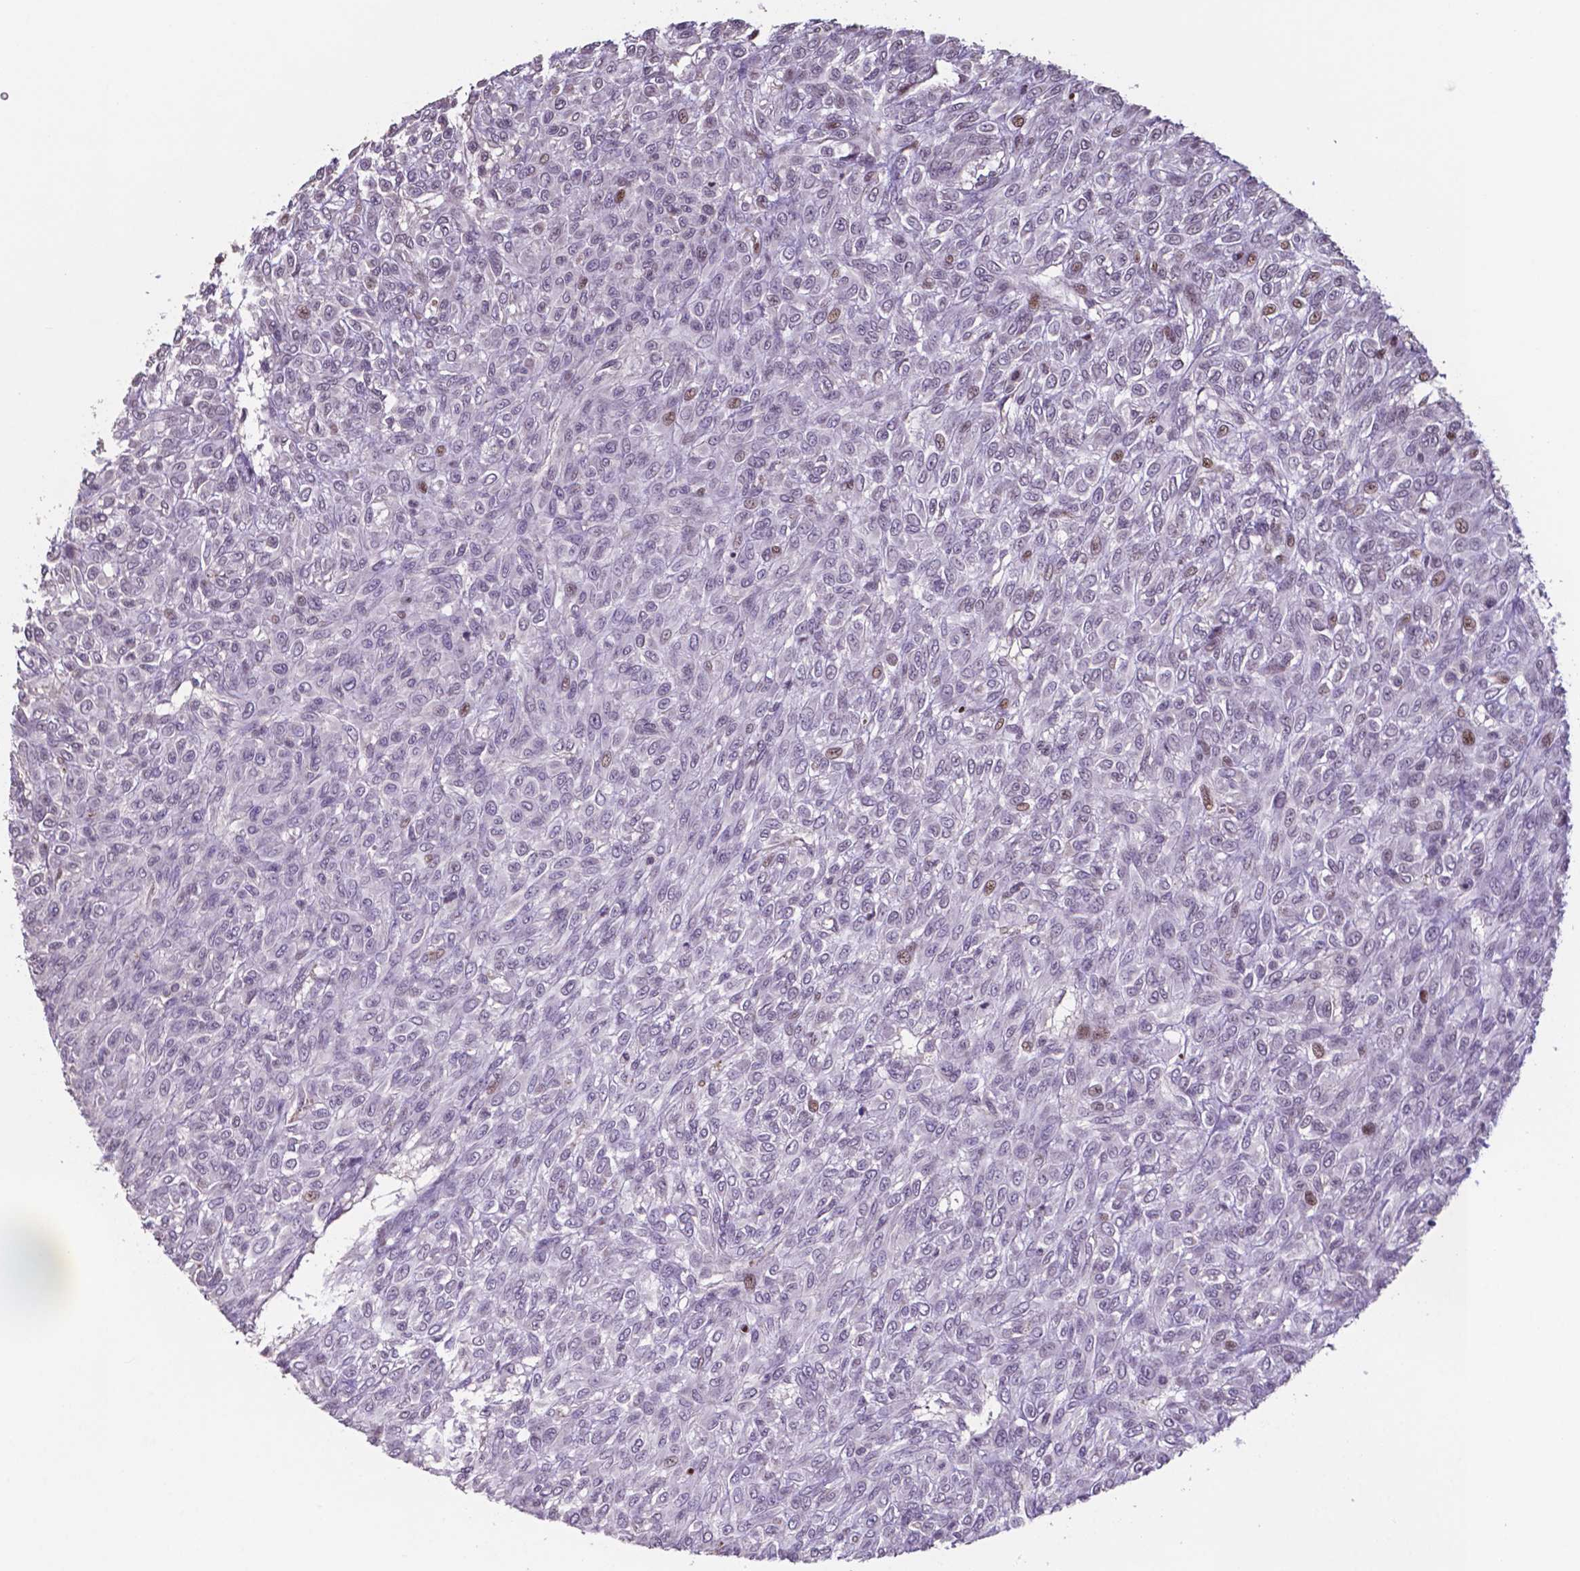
{"staining": {"intensity": "weak", "quantity": "<25%", "location": "nuclear"}, "tissue": "renal cancer", "cell_type": "Tumor cells", "image_type": "cancer", "snomed": [{"axis": "morphology", "description": "Adenocarcinoma, NOS"}, {"axis": "topography", "description": "Kidney"}], "caption": "A photomicrograph of adenocarcinoma (renal) stained for a protein demonstrates no brown staining in tumor cells.", "gene": "MLC1", "patient": {"sex": "male", "age": 58}}